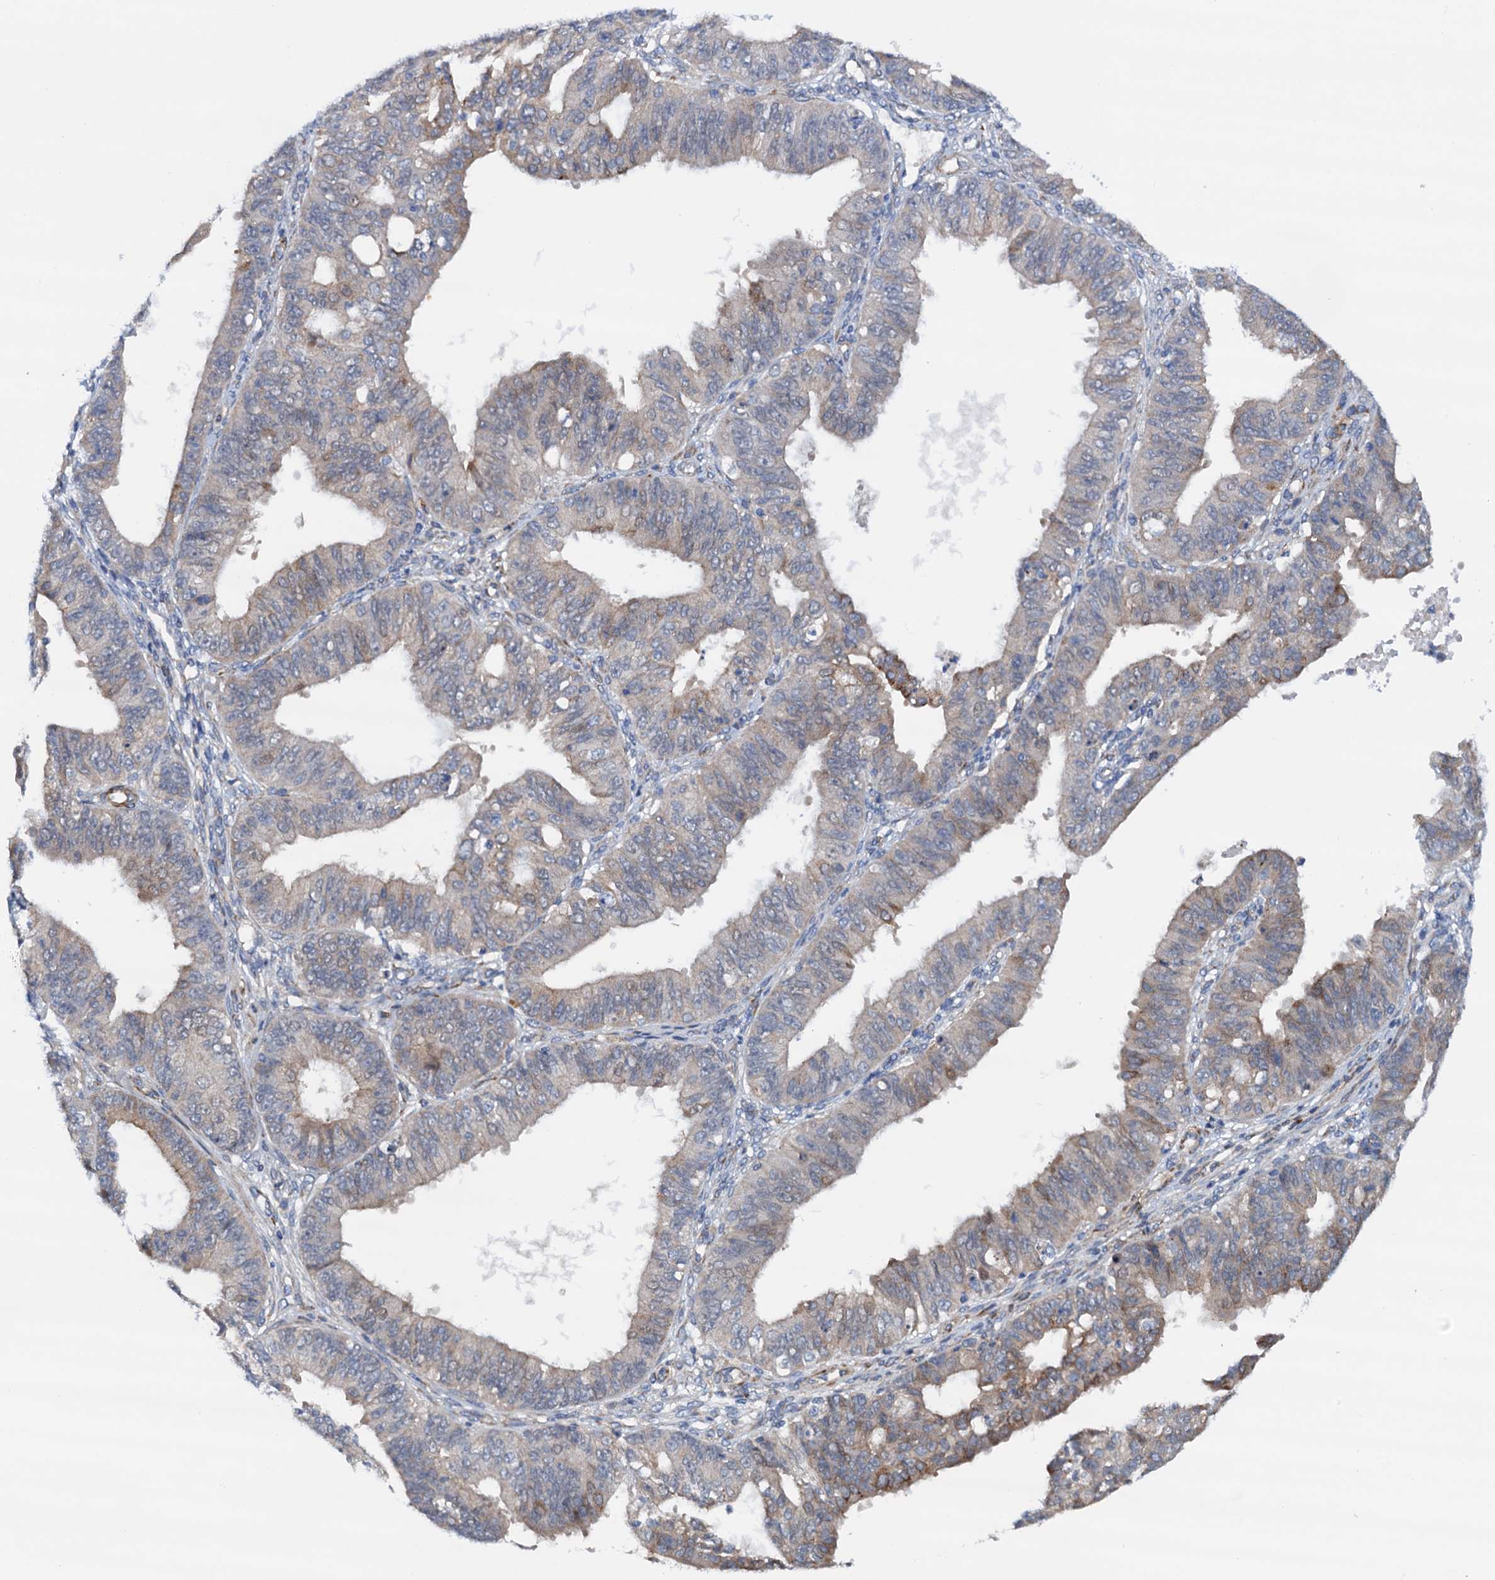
{"staining": {"intensity": "weak", "quantity": "<25%", "location": "cytoplasmic/membranous"}, "tissue": "ovarian cancer", "cell_type": "Tumor cells", "image_type": "cancer", "snomed": [{"axis": "morphology", "description": "Carcinoma, endometroid"}, {"axis": "topography", "description": "Appendix"}, {"axis": "topography", "description": "Ovary"}], "caption": "DAB immunohistochemical staining of human ovarian cancer exhibits no significant positivity in tumor cells.", "gene": "RASSF9", "patient": {"sex": "female", "age": 42}}